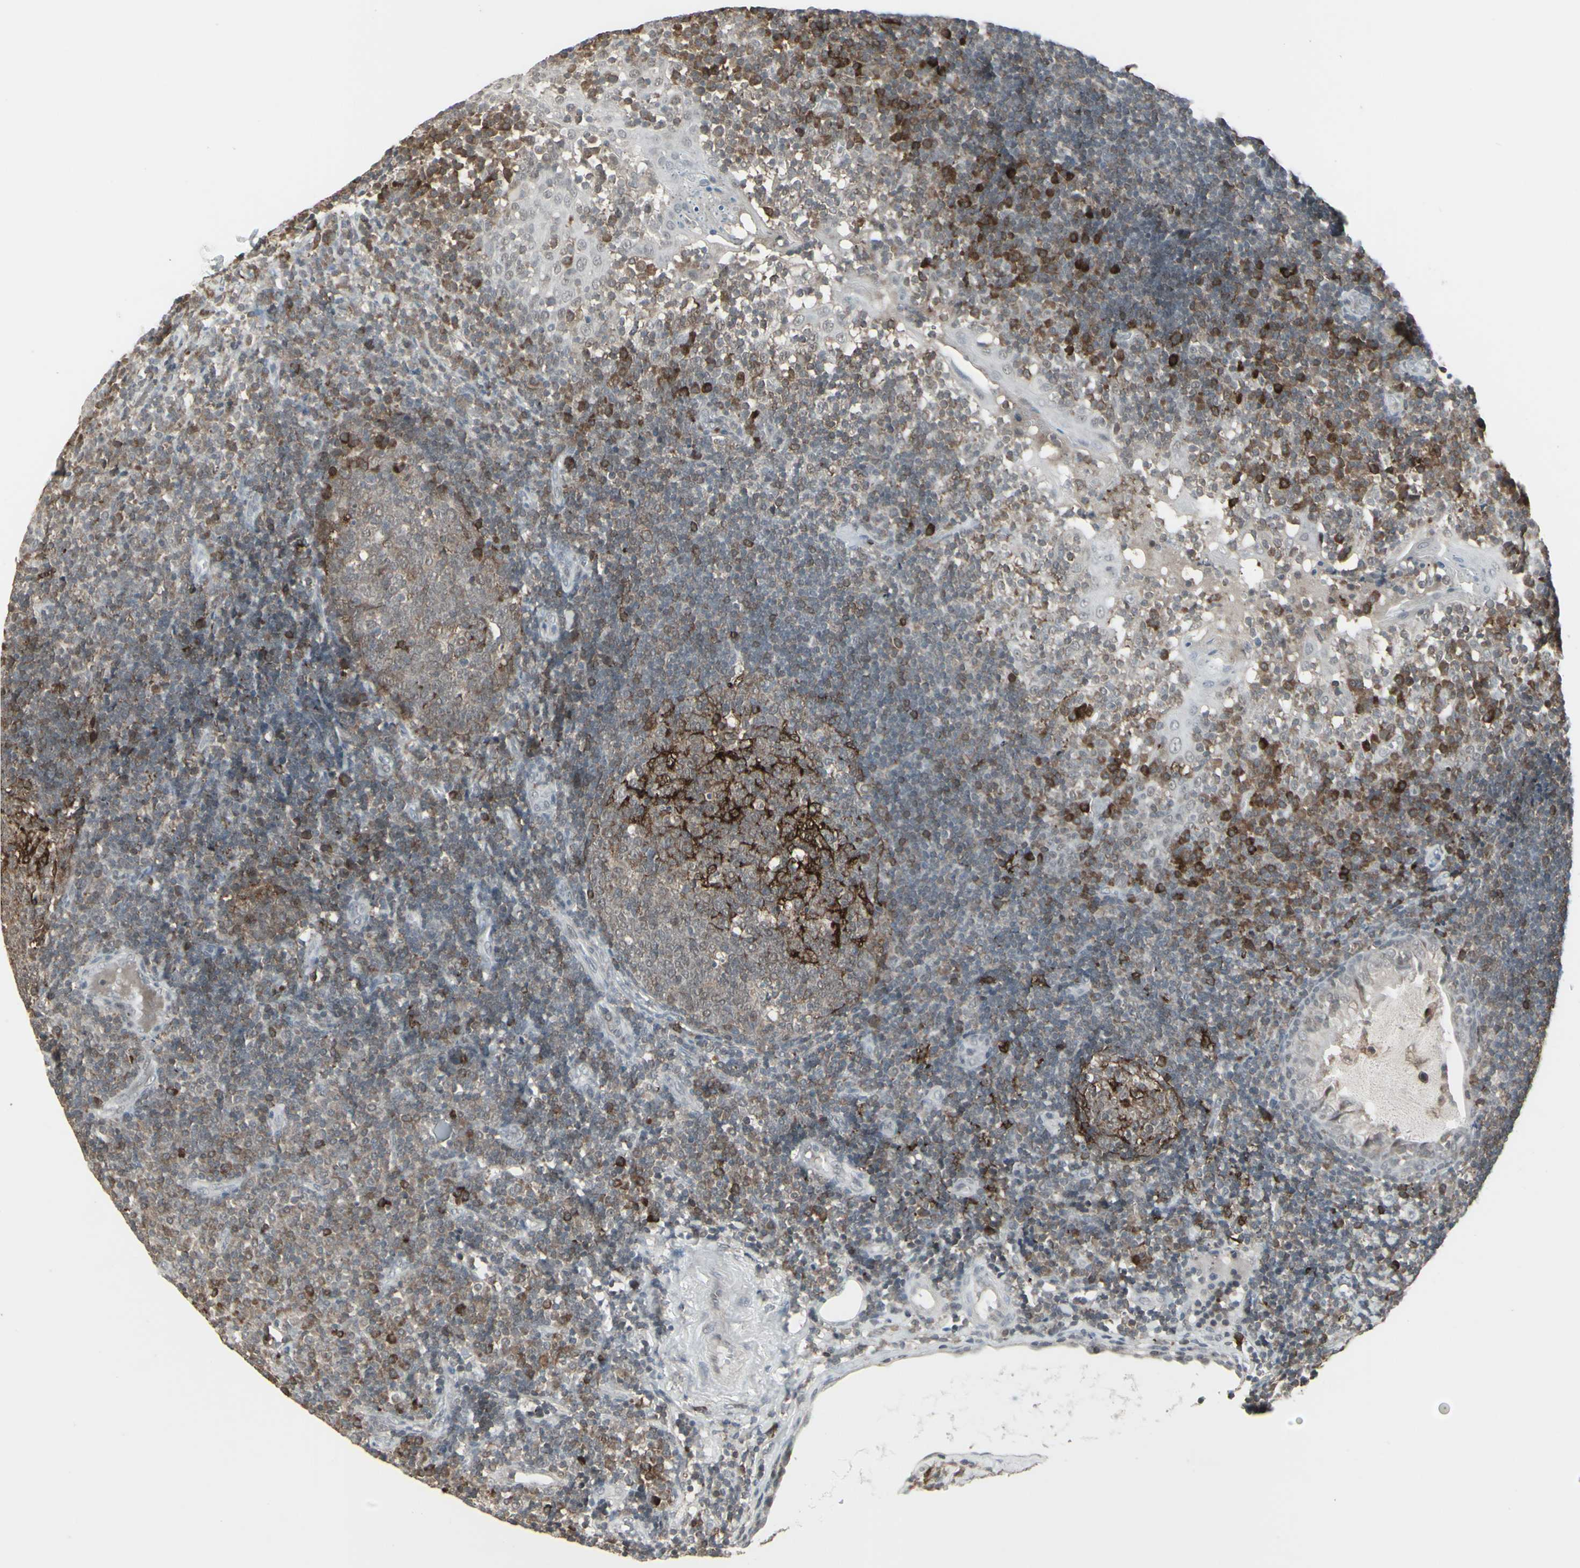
{"staining": {"intensity": "strong", "quantity": "25%-75%", "location": "cytoplasmic/membranous"}, "tissue": "tonsil", "cell_type": "Germinal center cells", "image_type": "normal", "snomed": [{"axis": "morphology", "description": "Normal tissue, NOS"}, {"axis": "topography", "description": "Tonsil"}], "caption": "The micrograph demonstrates staining of unremarkable tonsil, revealing strong cytoplasmic/membranous protein expression (brown color) within germinal center cells. The staining is performed using DAB (3,3'-diaminobenzidine) brown chromogen to label protein expression. The nuclei are counter-stained blue using hematoxylin.", "gene": "SAMSN1", "patient": {"sex": "female", "age": 40}}